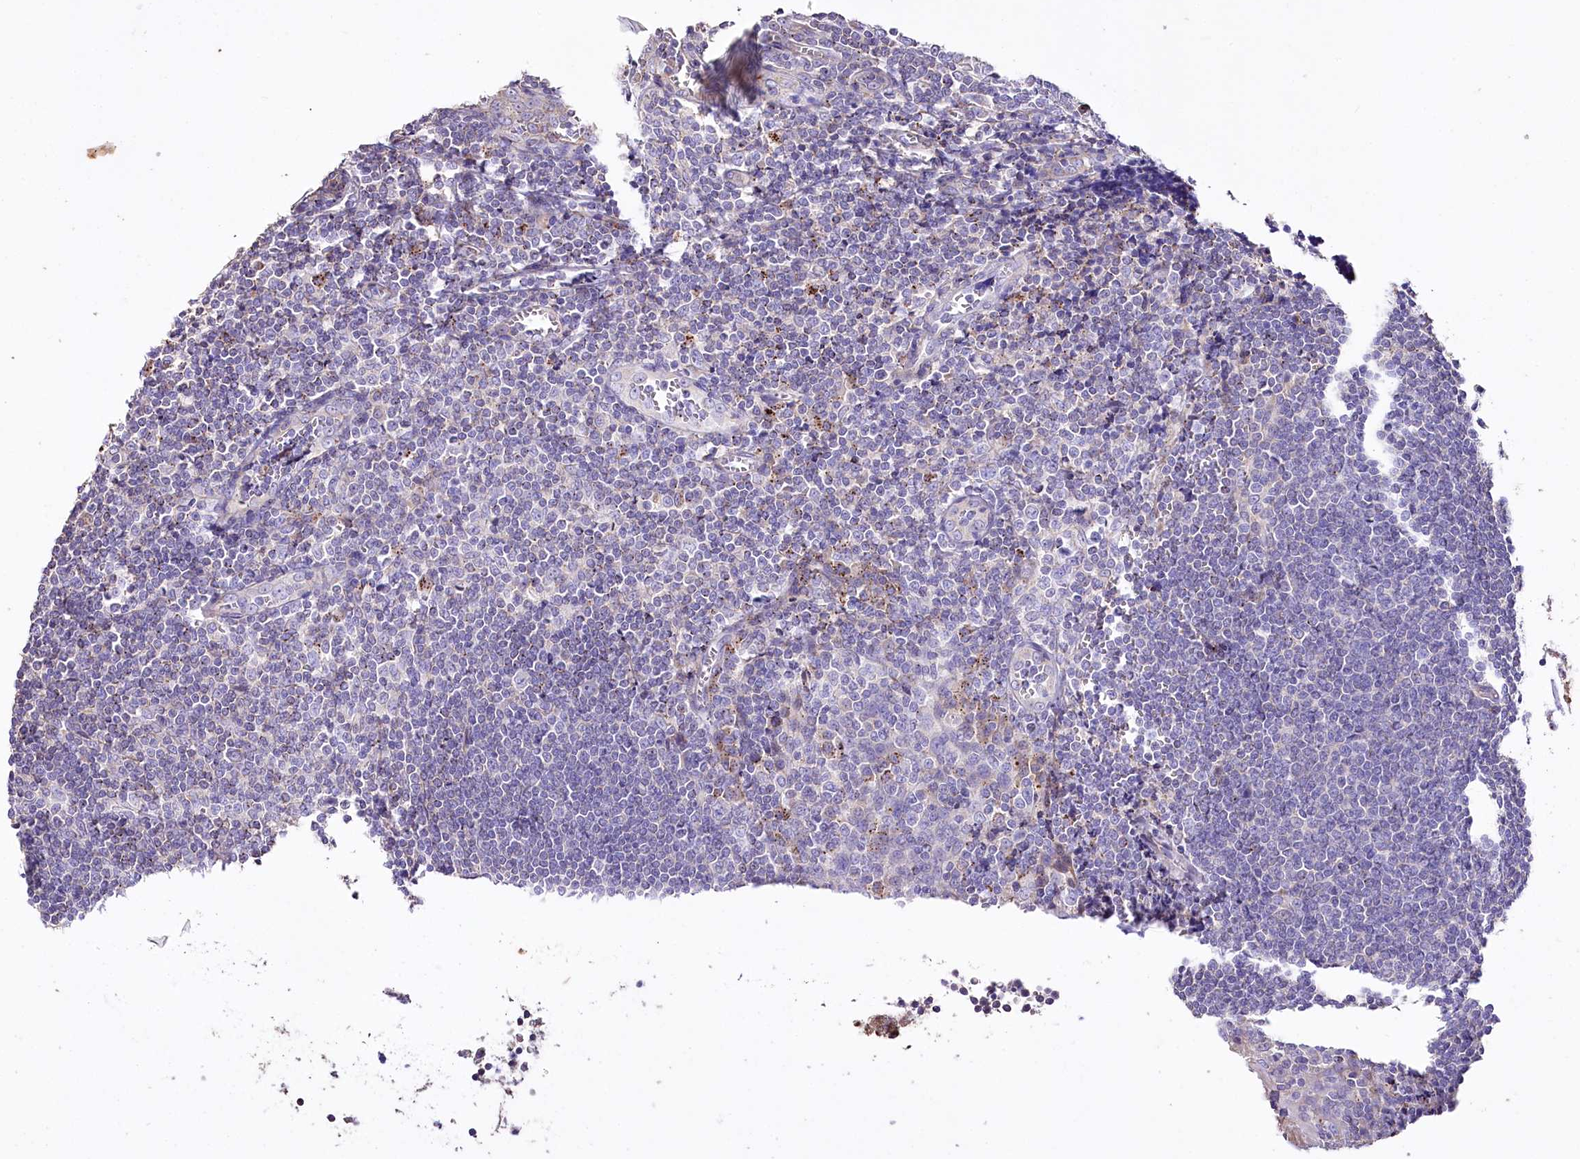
{"staining": {"intensity": "negative", "quantity": "none", "location": "none"}, "tissue": "tonsil", "cell_type": "Germinal center cells", "image_type": "normal", "snomed": [{"axis": "morphology", "description": "Normal tissue, NOS"}, {"axis": "topography", "description": "Tonsil"}], "caption": "The photomicrograph exhibits no staining of germinal center cells in benign tonsil. The staining is performed using DAB brown chromogen with nuclei counter-stained in using hematoxylin.", "gene": "PTER", "patient": {"sex": "male", "age": 27}}